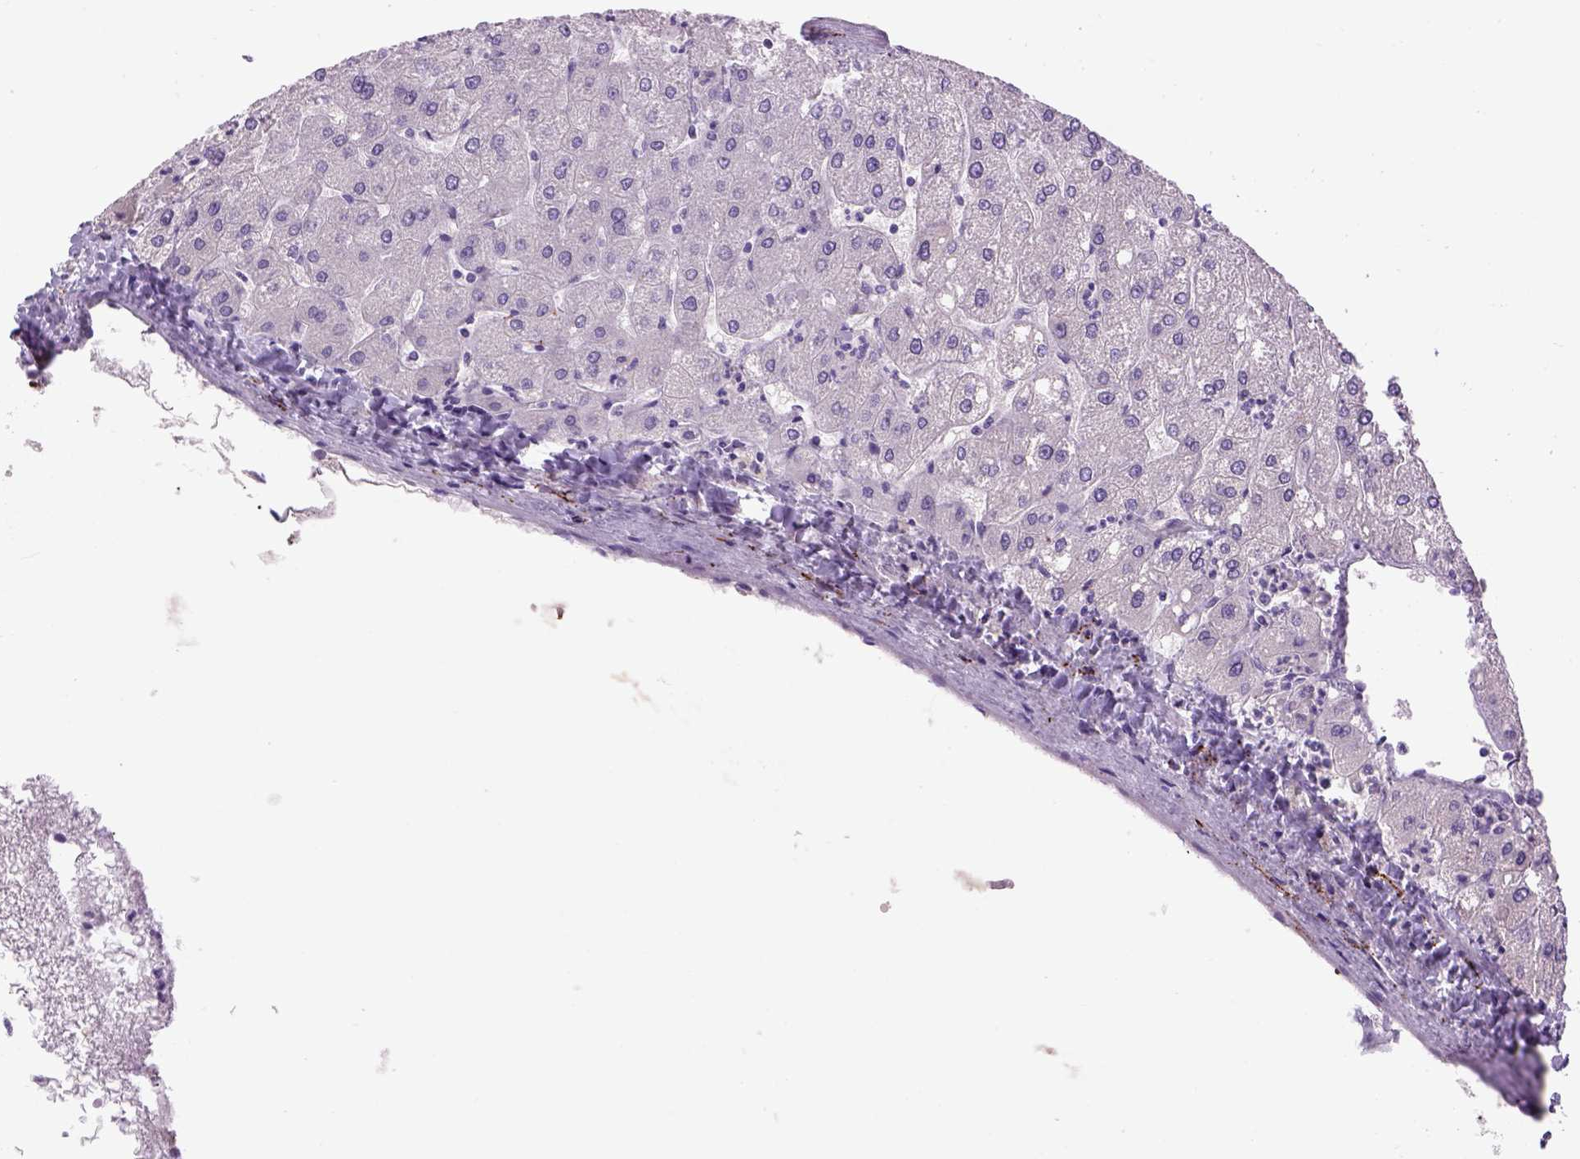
{"staining": {"intensity": "negative", "quantity": "none", "location": "none"}, "tissue": "liver", "cell_type": "Cholangiocytes", "image_type": "normal", "snomed": [{"axis": "morphology", "description": "Normal tissue, NOS"}, {"axis": "topography", "description": "Liver"}], "caption": "This image is of benign liver stained with IHC to label a protein in brown with the nuclei are counter-stained blue. There is no staining in cholangiocytes.", "gene": "DBH", "patient": {"sex": "male", "age": 67}}